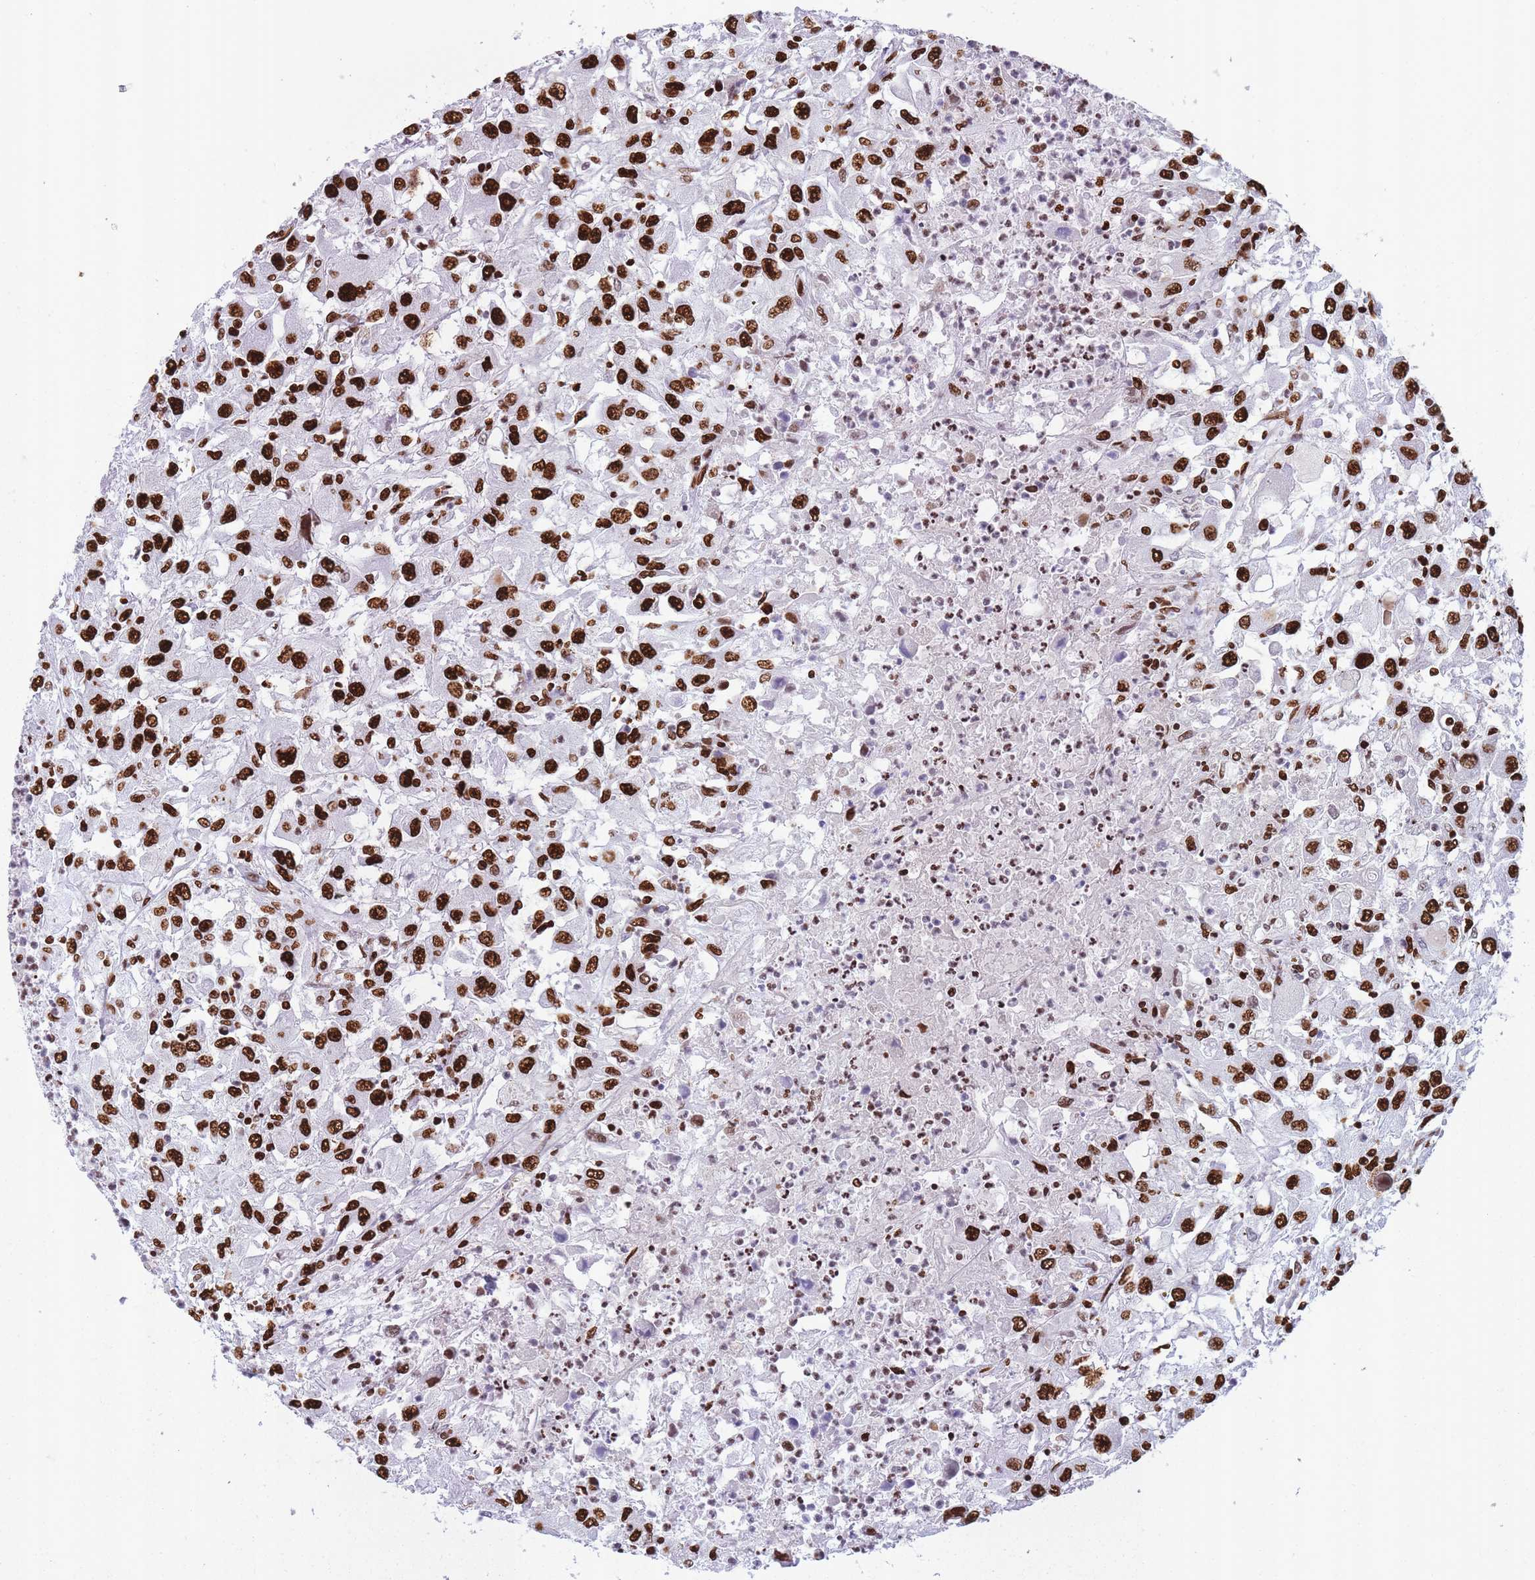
{"staining": {"intensity": "strong", "quantity": ">75%", "location": "nuclear"}, "tissue": "renal cancer", "cell_type": "Tumor cells", "image_type": "cancer", "snomed": [{"axis": "morphology", "description": "Adenocarcinoma, NOS"}, {"axis": "topography", "description": "Kidney"}], "caption": "Brown immunohistochemical staining in human renal cancer (adenocarcinoma) shows strong nuclear staining in about >75% of tumor cells.", "gene": "HNRNPUL1", "patient": {"sex": "female", "age": 67}}